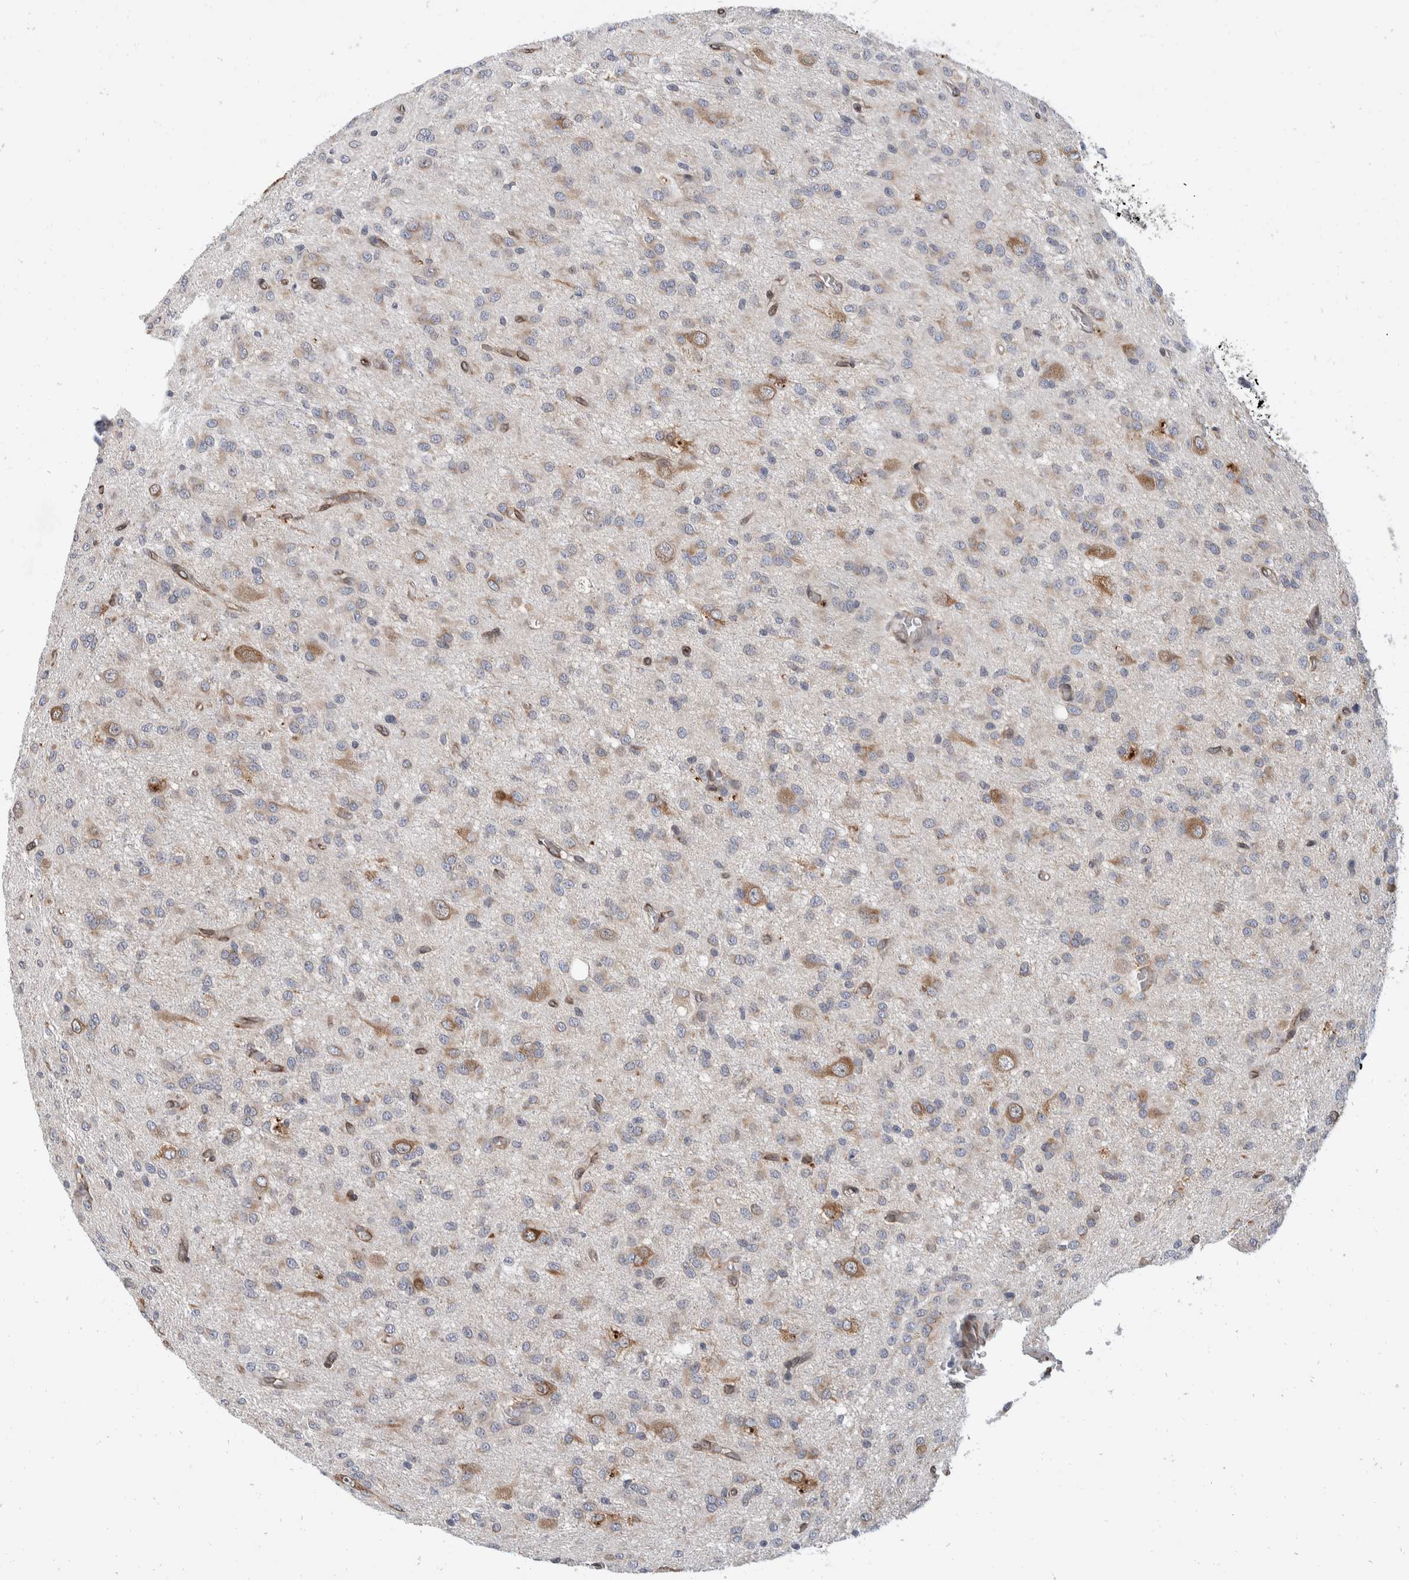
{"staining": {"intensity": "weak", "quantity": "<25%", "location": "cytoplasmic/membranous"}, "tissue": "glioma", "cell_type": "Tumor cells", "image_type": "cancer", "snomed": [{"axis": "morphology", "description": "Glioma, malignant, High grade"}, {"axis": "topography", "description": "Brain"}], "caption": "Tumor cells are negative for brown protein staining in malignant glioma (high-grade).", "gene": "TMEM245", "patient": {"sex": "female", "age": 59}}